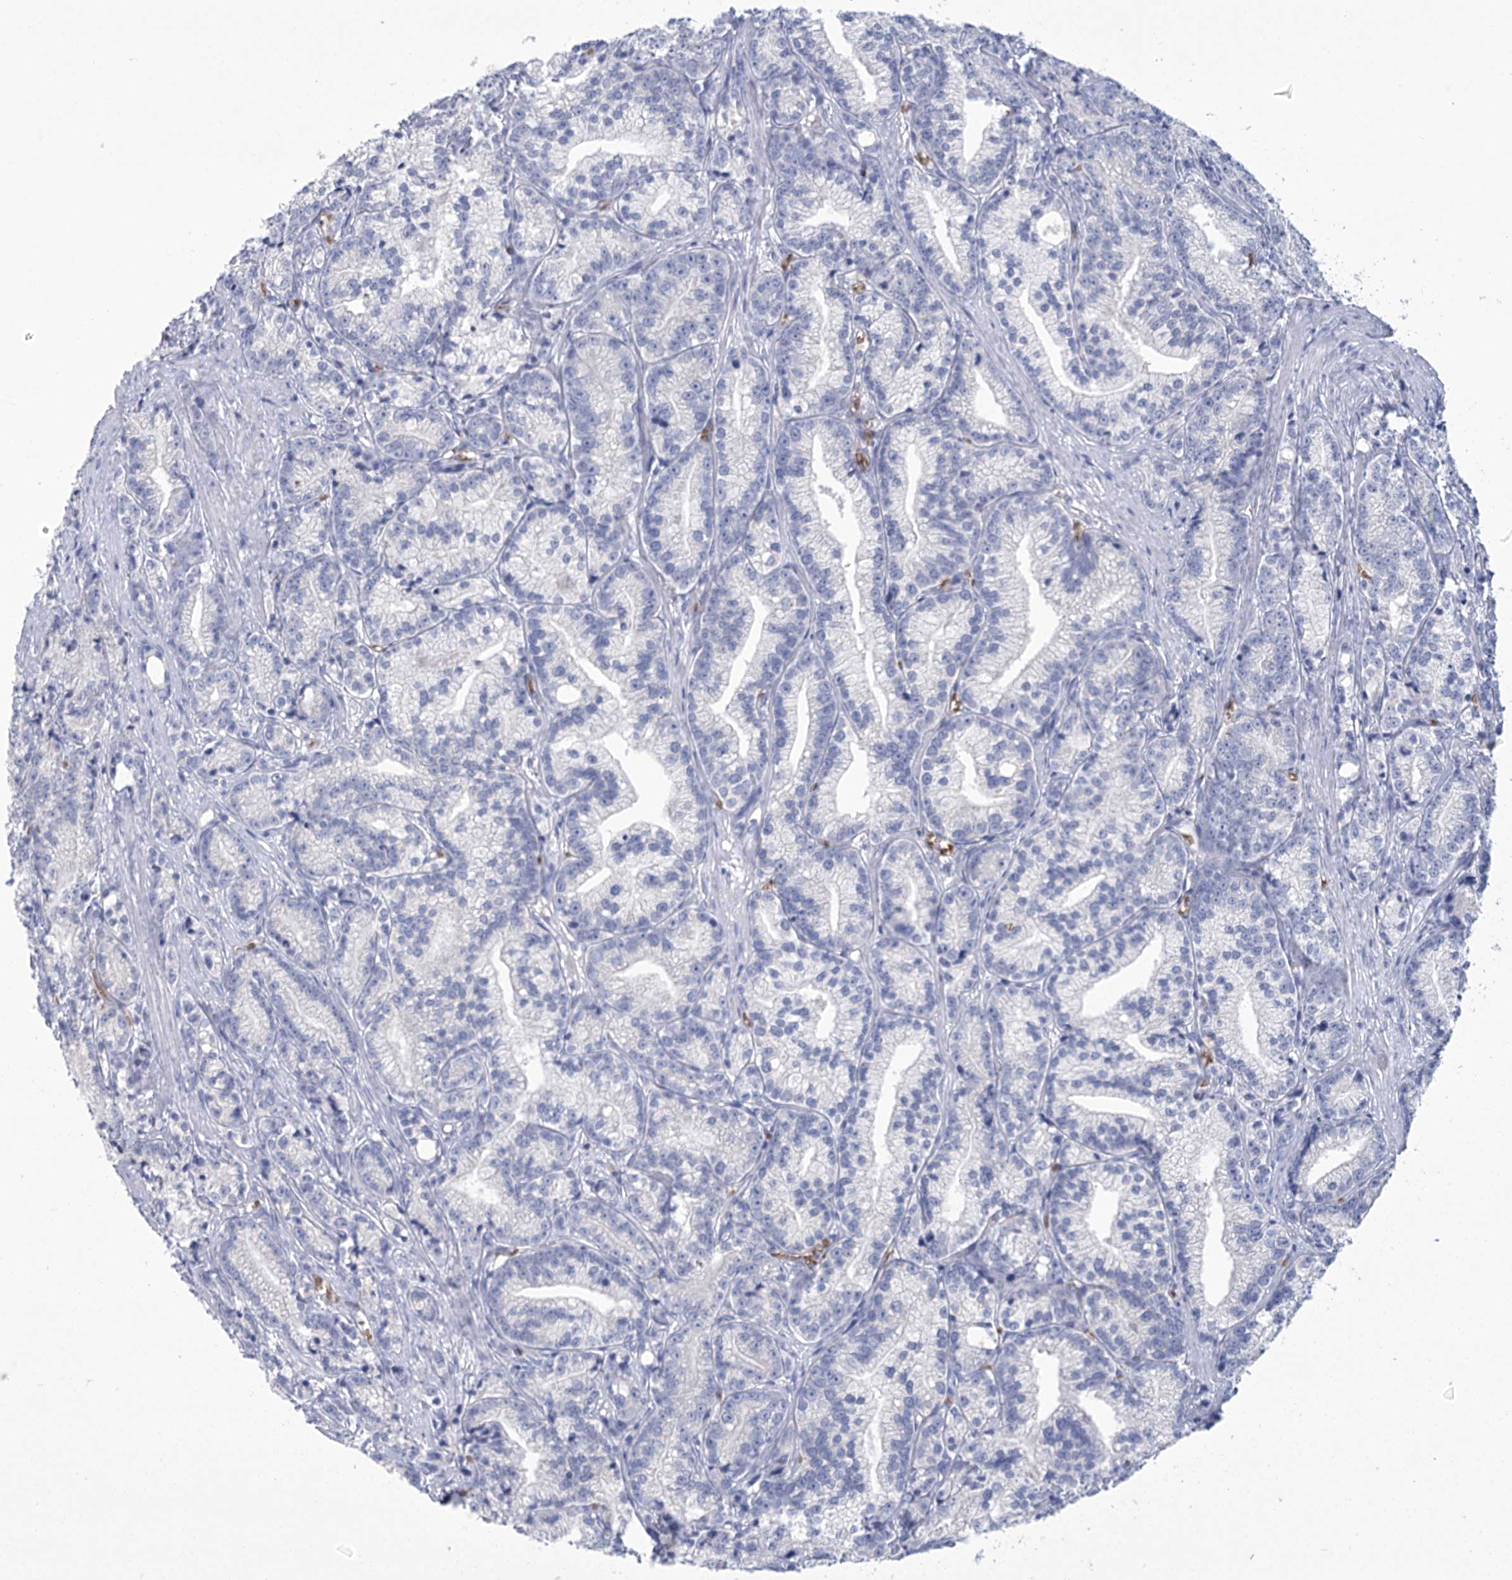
{"staining": {"intensity": "negative", "quantity": "none", "location": "none"}, "tissue": "prostate cancer", "cell_type": "Tumor cells", "image_type": "cancer", "snomed": [{"axis": "morphology", "description": "Adenocarcinoma, Low grade"}, {"axis": "topography", "description": "Prostate"}], "caption": "Tumor cells show no significant expression in prostate cancer. (DAB IHC with hematoxylin counter stain).", "gene": "HBA1", "patient": {"sex": "male", "age": 89}}